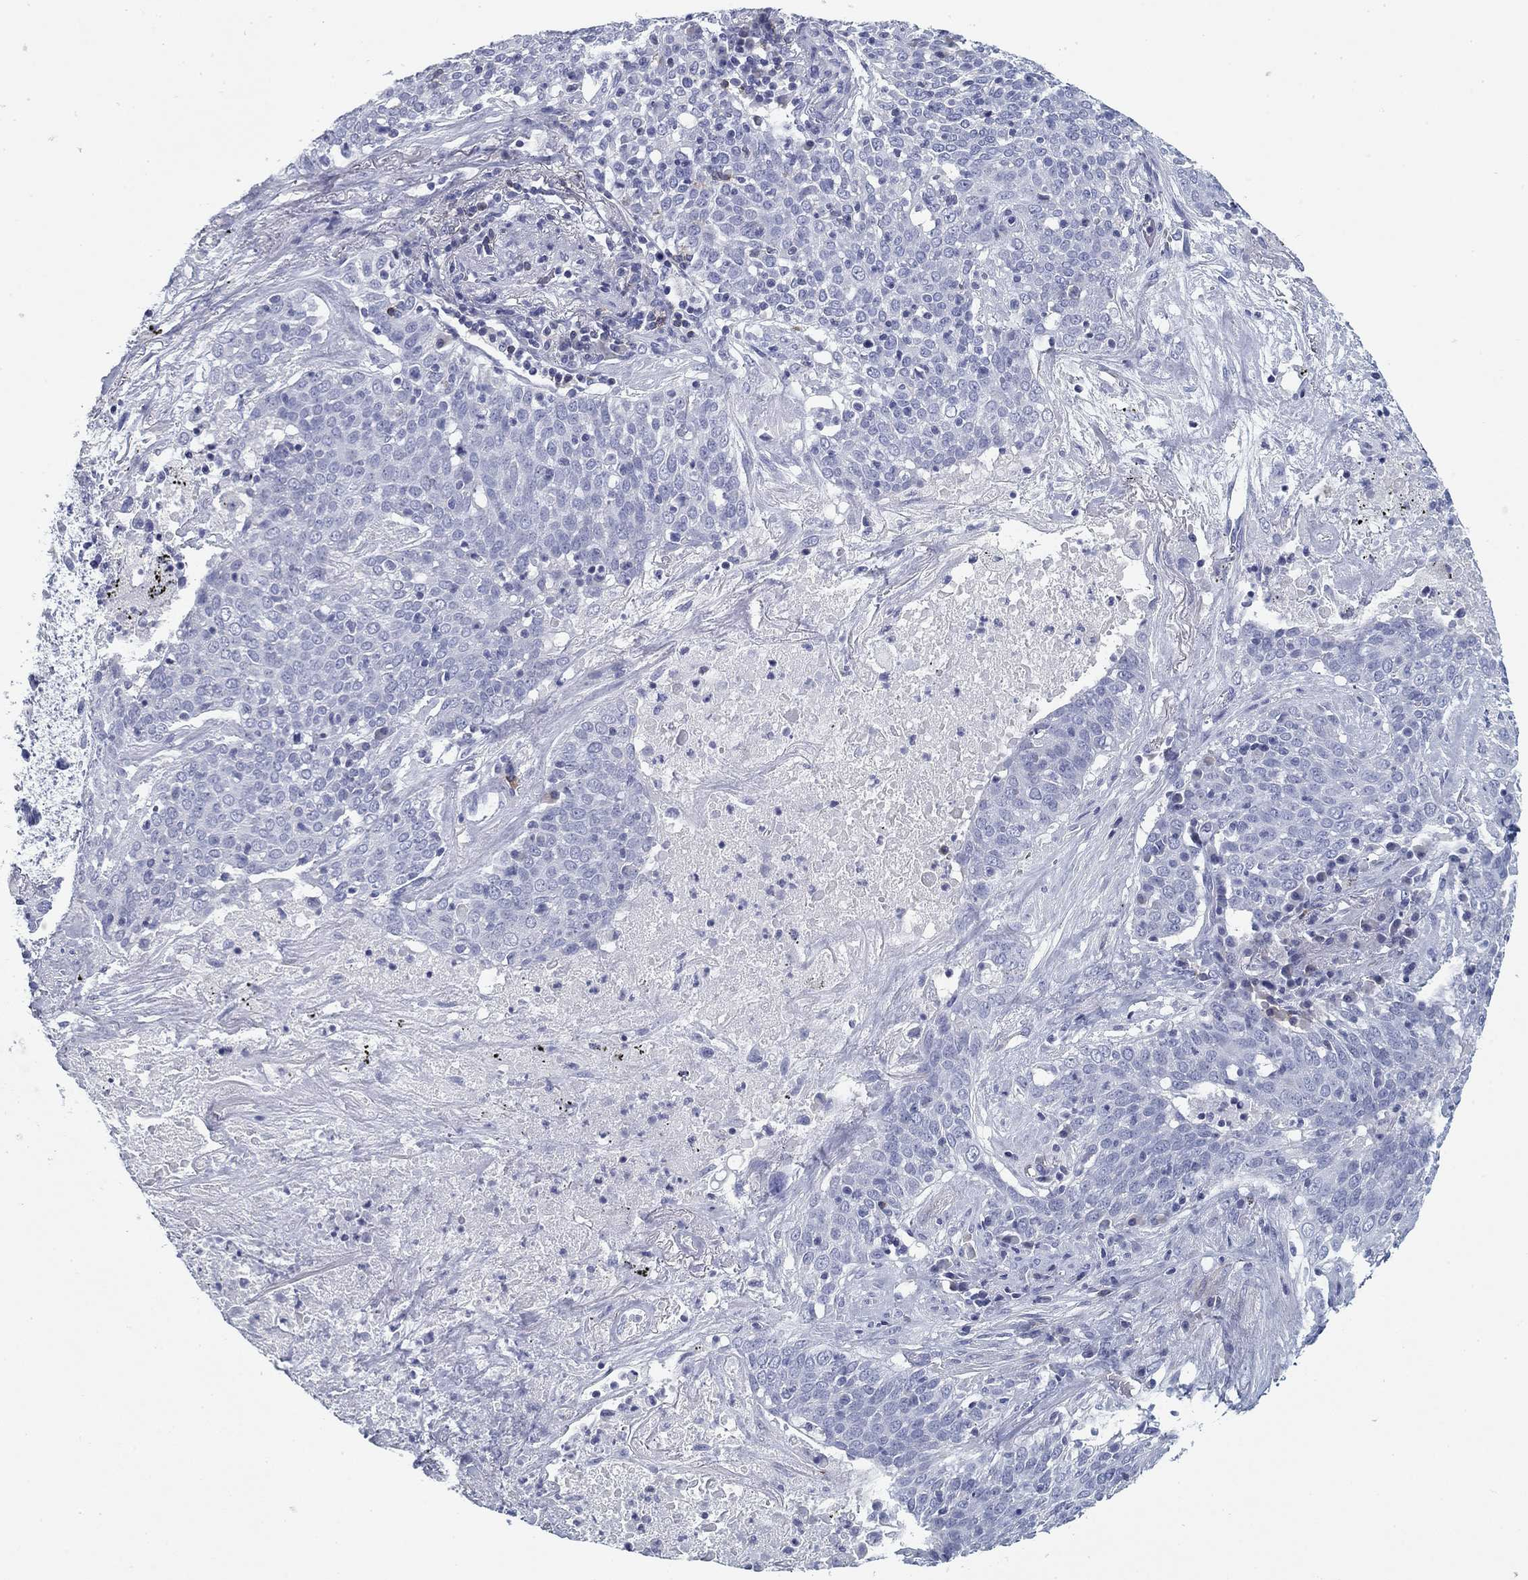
{"staining": {"intensity": "negative", "quantity": "none", "location": "none"}, "tissue": "lung cancer", "cell_type": "Tumor cells", "image_type": "cancer", "snomed": [{"axis": "morphology", "description": "Squamous cell carcinoma, NOS"}, {"axis": "topography", "description": "Lung"}], "caption": "Protein analysis of lung squamous cell carcinoma reveals no significant positivity in tumor cells. The staining was performed using DAB to visualize the protein expression in brown, while the nuclei were stained in blue with hematoxylin (Magnification: 20x).", "gene": "CD79B", "patient": {"sex": "male", "age": 82}}